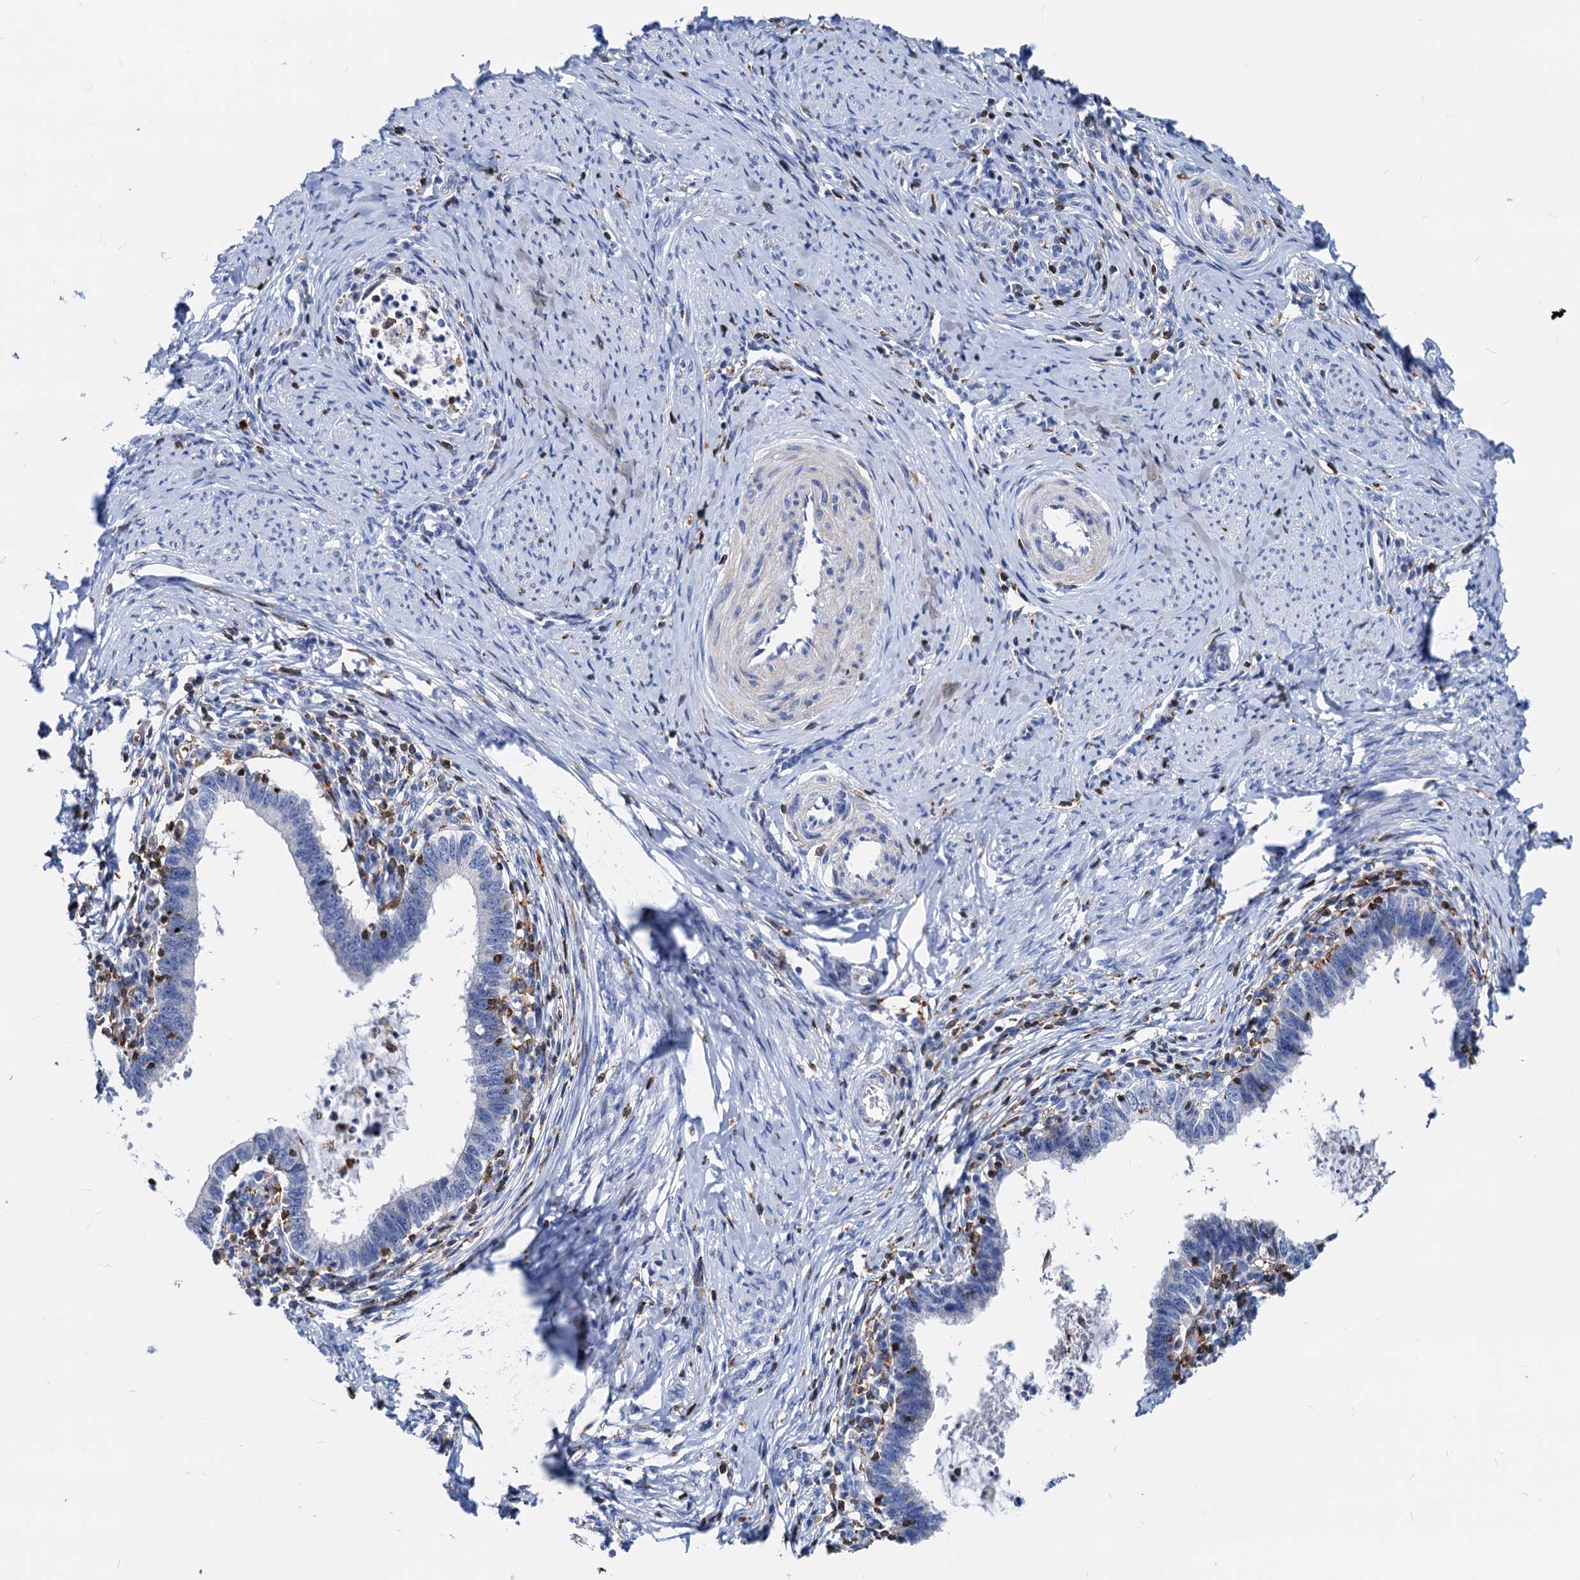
{"staining": {"intensity": "negative", "quantity": "none", "location": "none"}, "tissue": "cervical cancer", "cell_type": "Tumor cells", "image_type": "cancer", "snomed": [{"axis": "morphology", "description": "Adenocarcinoma, NOS"}, {"axis": "topography", "description": "Cervix"}], "caption": "Immunohistochemistry histopathology image of neoplastic tissue: cervical adenocarcinoma stained with DAB displays no significant protein expression in tumor cells.", "gene": "LCP2", "patient": {"sex": "female", "age": 36}}